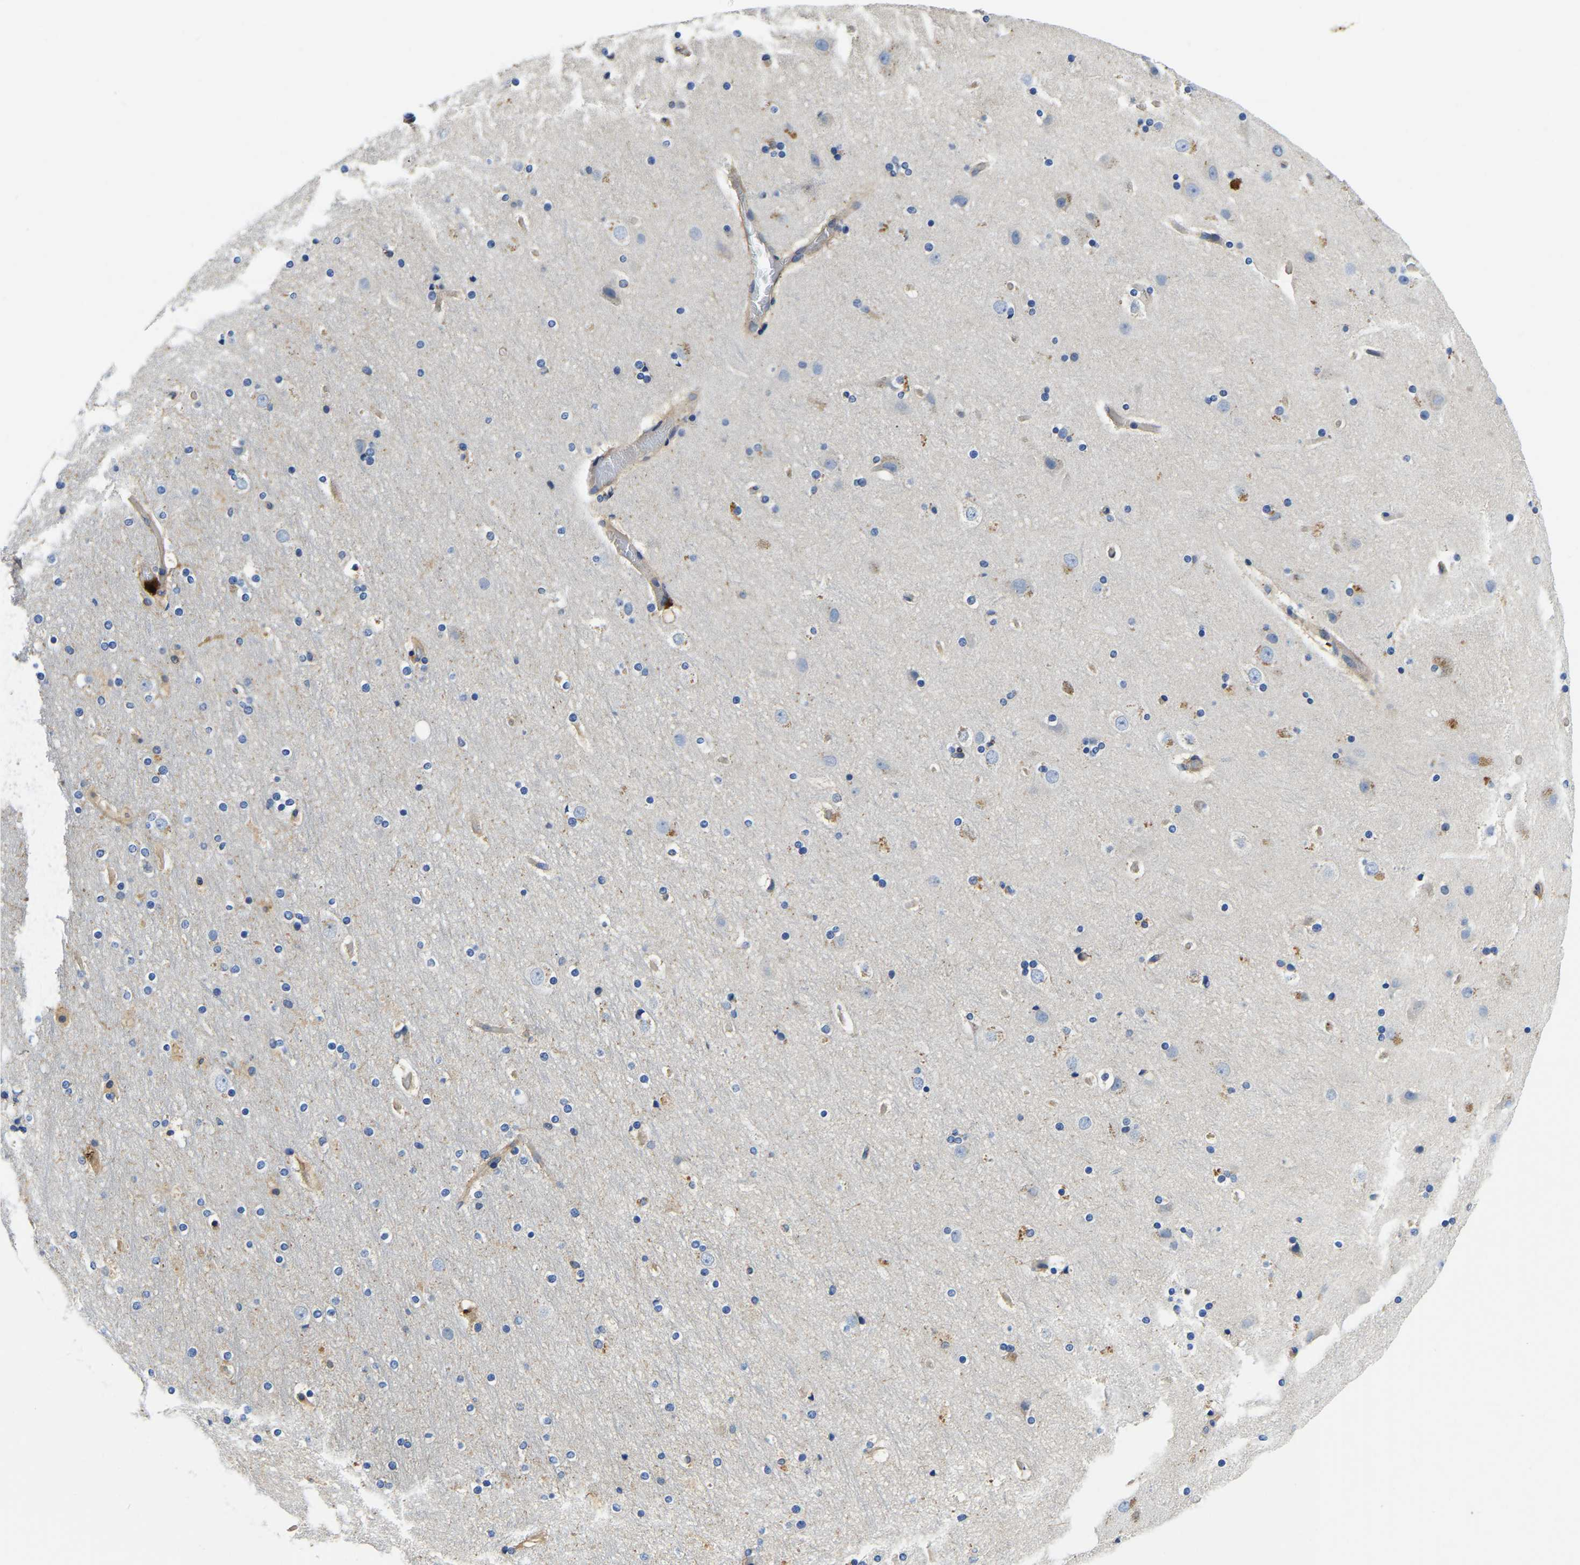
{"staining": {"intensity": "negative", "quantity": "none", "location": "none"}, "tissue": "cerebral cortex", "cell_type": "Endothelial cells", "image_type": "normal", "snomed": [{"axis": "morphology", "description": "Normal tissue, NOS"}, {"axis": "topography", "description": "Cerebral cortex"}], "caption": "DAB (3,3'-diaminobenzidine) immunohistochemical staining of normal cerebral cortex demonstrates no significant expression in endothelial cells.", "gene": "STAT2", "patient": {"sex": "male", "age": 57}}